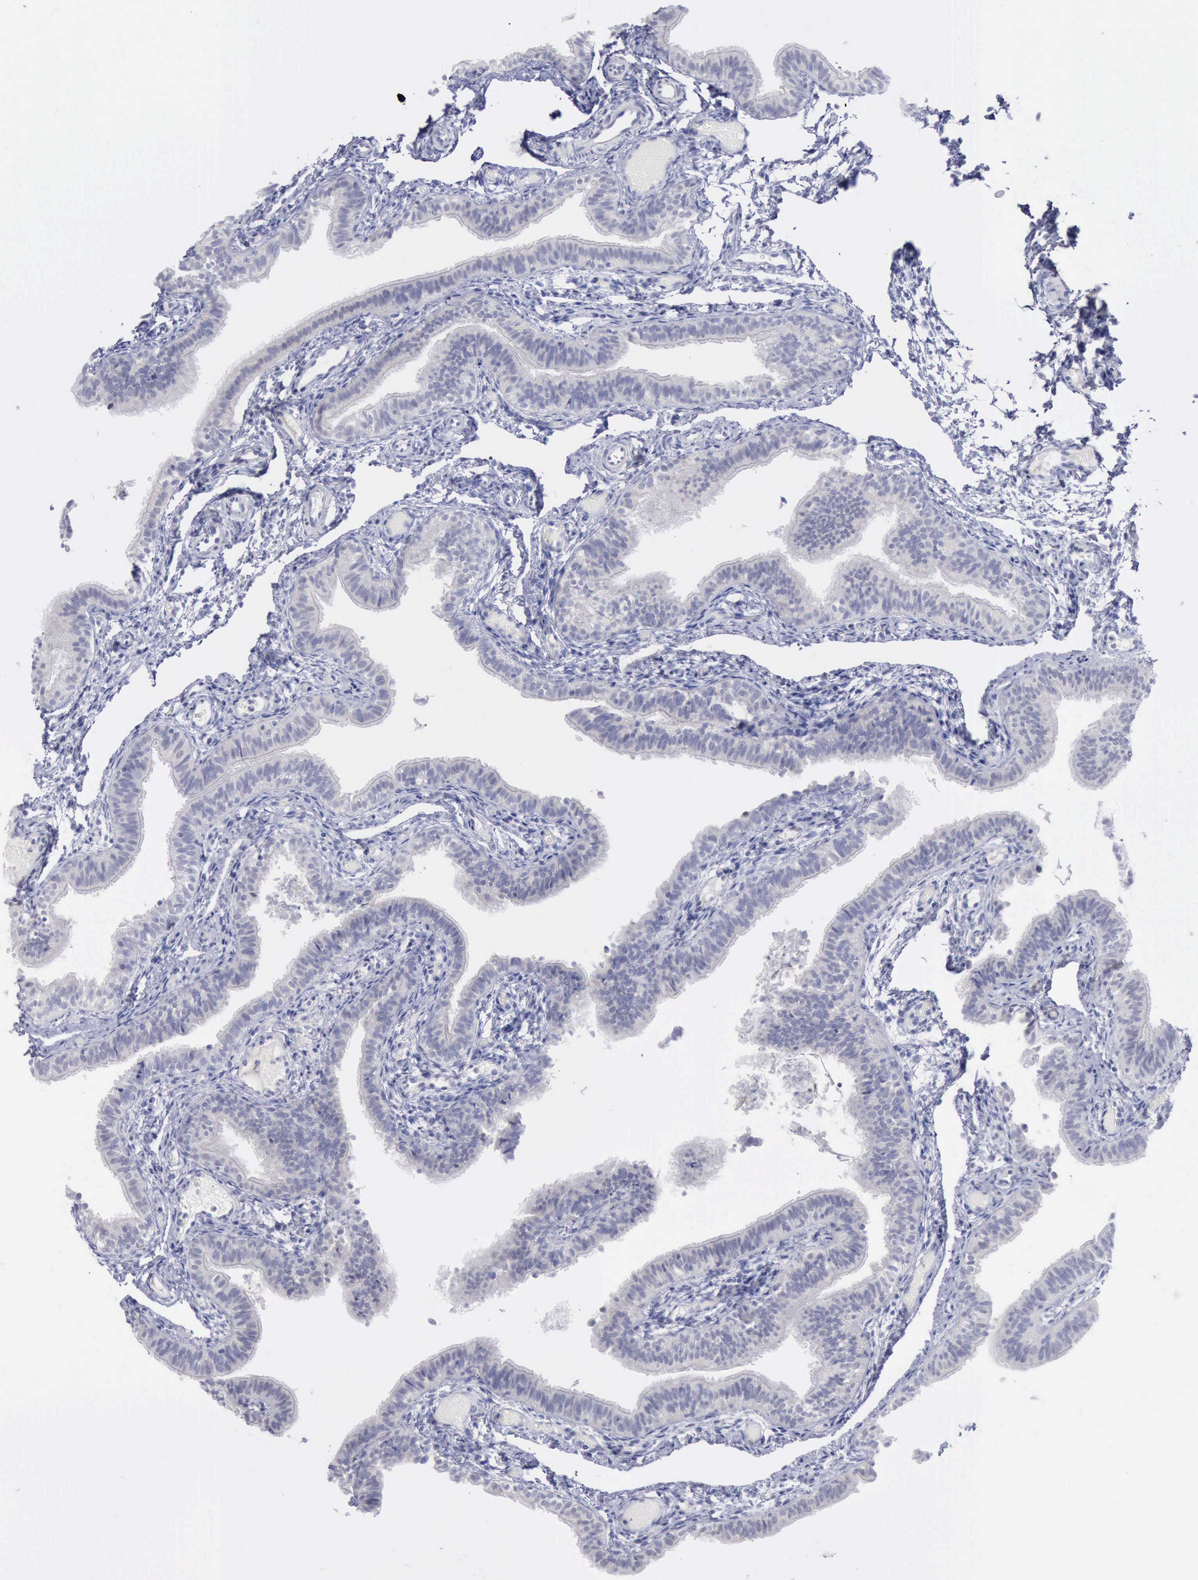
{"staining": {"intensity": "negative", "quantity": "none", "location": "none"}, "tissue": "fallopian tube", "cell_type": "Glandular cells", "image_type": "normal", "snomed": [{"axis": "morphology", "description": "Normal tissue, NOS"}, {"axis": "morphology", "description": "Dermoid, NOS"}, {"axis": "topography", "description": "Fallopian tube"}], "caption": "Immunohistochemistry (IHC) micrograph of unremarkable human fallopian tube stained for a protein (brown), which displays no staining in glandular cells.", "gene": "SATB2", "patient": {"sex": "female", "age": 33}}